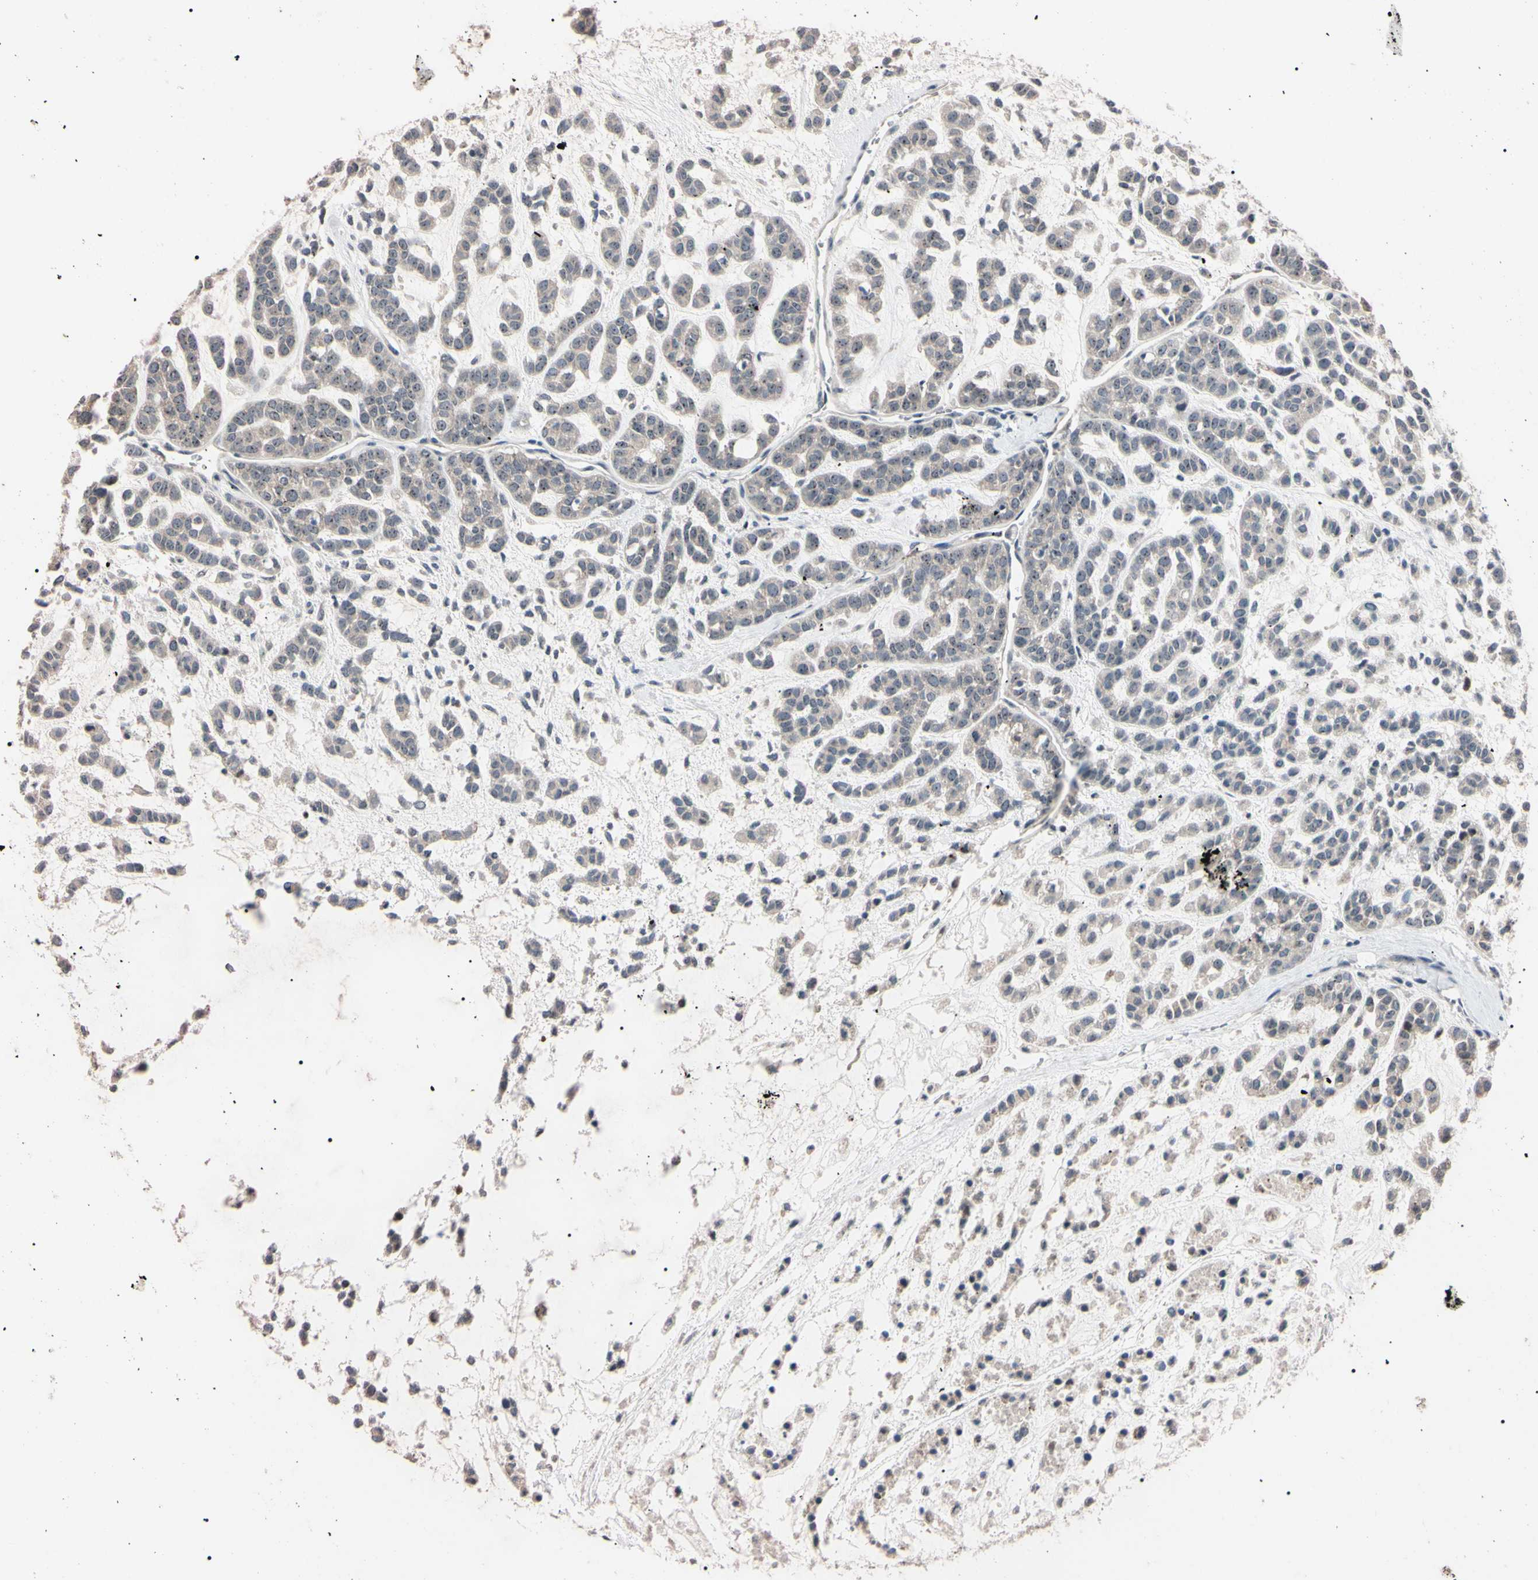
{"staining": {"intensity": "weak", "quantity": ">75%", "location": "cytoplasmic/membranous"}, "tissue": "head and neck cancer", "cell_type": "Tumor cells", "image_type": "cancer", "snomed": [{"axis": "morphology", "description": "Adenocarcinoma, NOS"}, {"axis": "morphology", "description": "Adenoma, NOS"}, {"axis": "topography", "description": "Head-Neck"}], "caption": "Head and neck cancer stained with a protein marker shows weak staining in tumor cells.", "gene": "TRAF5", "patient": {"sex": "female", "age": 55}}